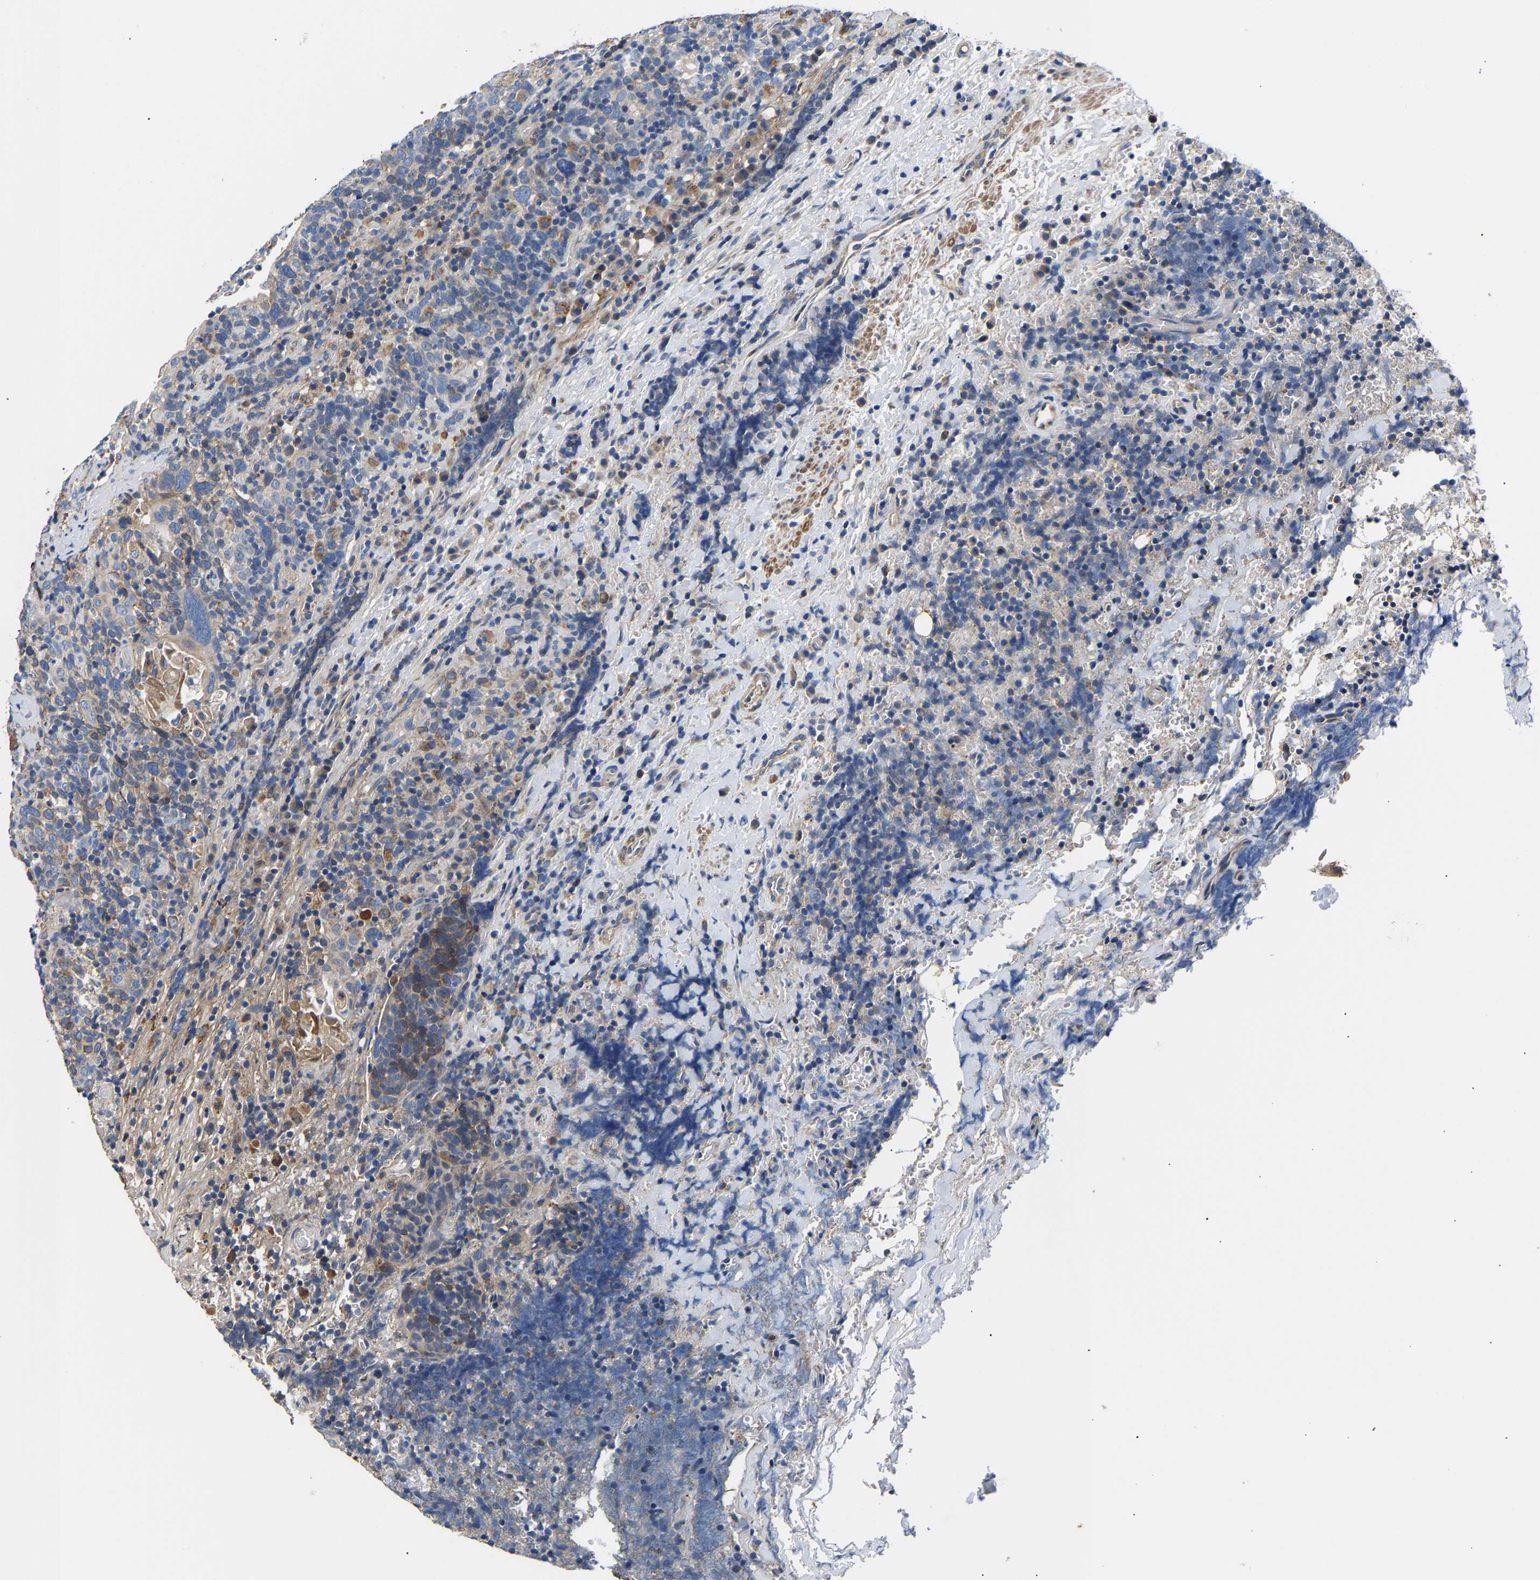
{"staining": {"intensity": "weak", "quantity": "<25%", "location": "cytoplasmic/membranous"}, "tissue": "head and neck cancer", "cell_type": "Tumor cells", "image_type": "cancer", "snomed": [{"axis": "morphology", "description": "Squamous cell carcinoma, NOS"}, {"axis": "morphology", "description": "Squamous cell carcinoma, metastatic, NOS"}, {"axis": "topography", "description": "Lymph node"}, {"axis": "topography", "description": "Head-Neck"}], "caption": "IHC photomicrograph of squamous cell carcinoma (head and neck) stained for a protein (brown), which shows no expression in tumor cells.", "gene": "CCDC171", "patient": {"sex": "male", "age": 62}}